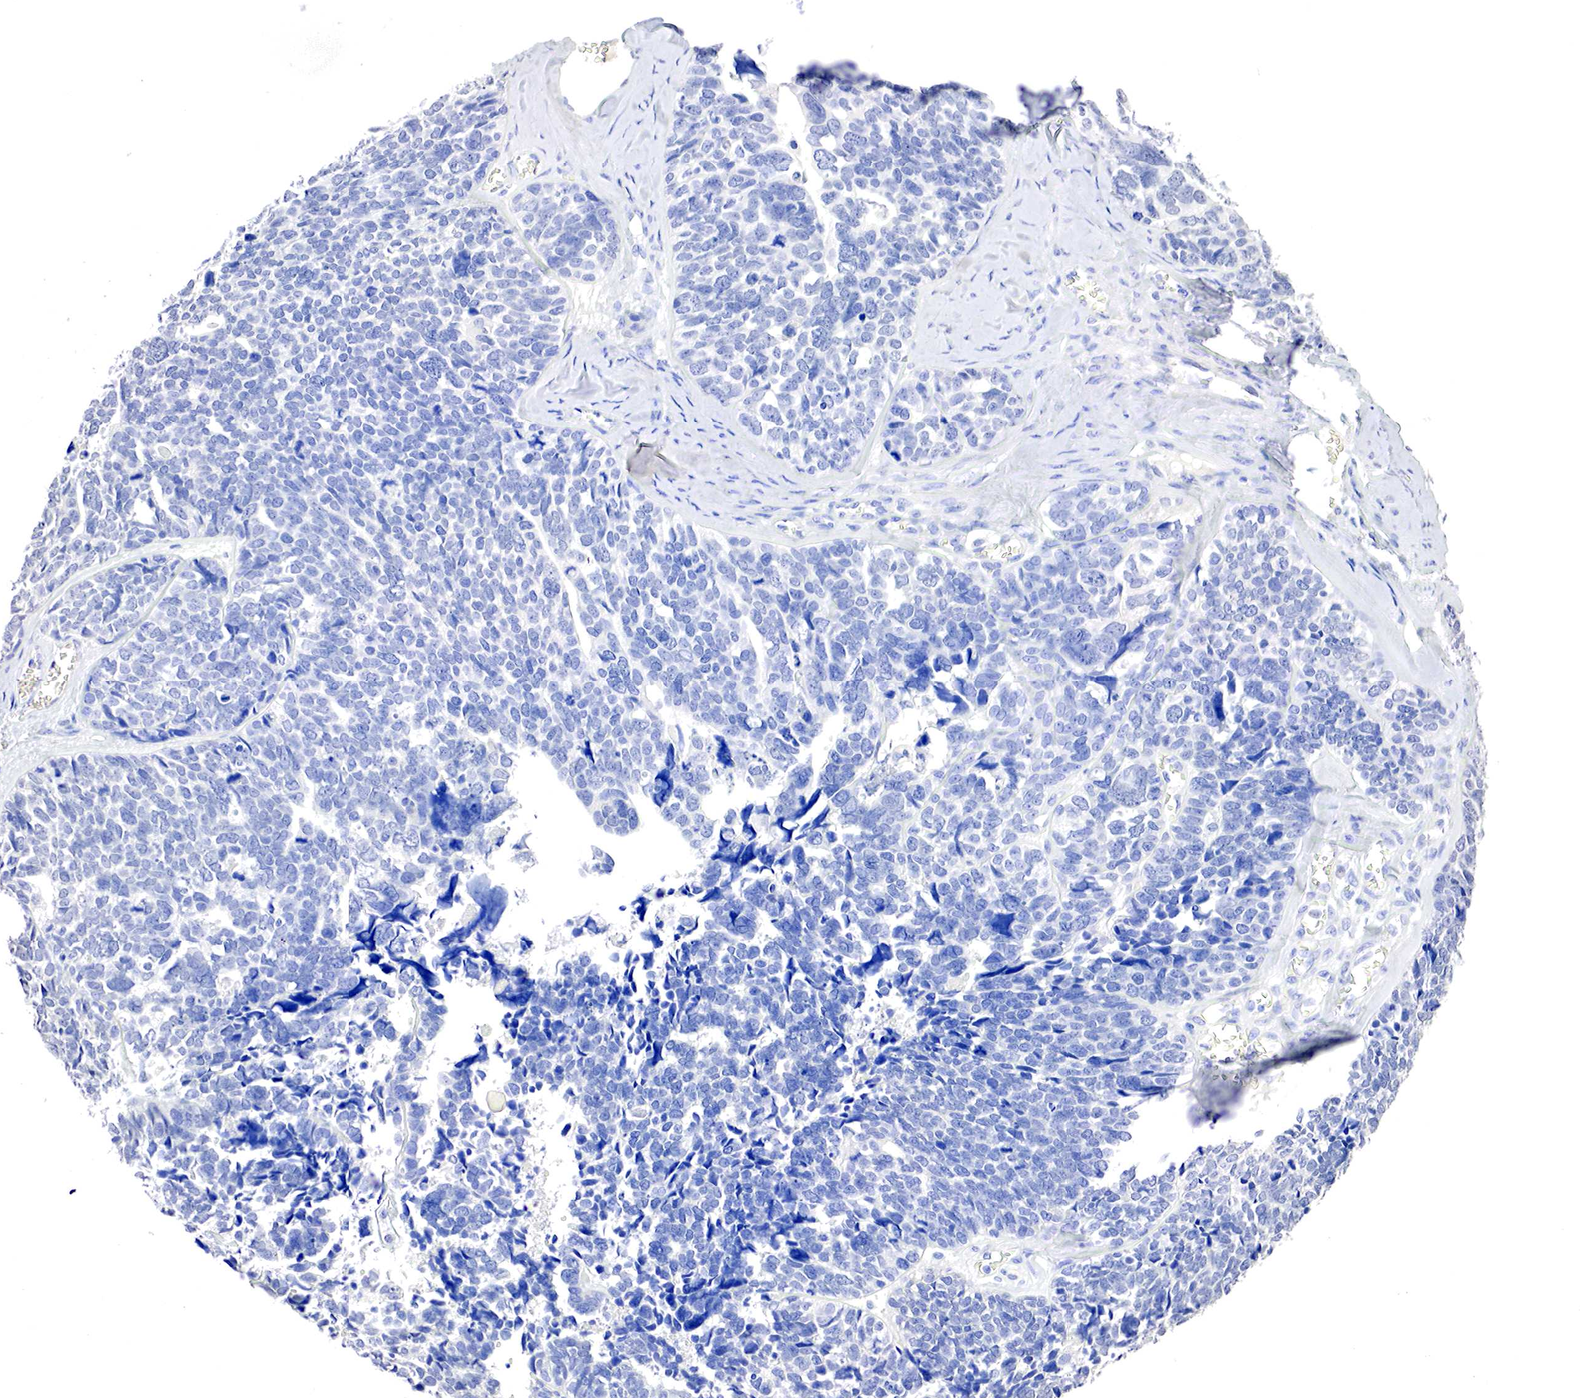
{"staining": {"intensity": "negative", "quantity": "none", "location": "none"}, "tissue": "ovarian cancer", "cell_type": "Tumor cells", "image_type": "cancer", "snomed": [{"axis": "morphology", "description": "Cystadenocarcinoma, serous, NOS"}, {"axis": "topography", "description": "Ovary"}], "caption": "IHC image of neoplastic tissue: serous cystadenocarcinoma (ovarian) stained with DAB reveals no significant protein expression in tumor cells.", "gene": "OTC", "patient": {"sex": "female", "age": 77}}